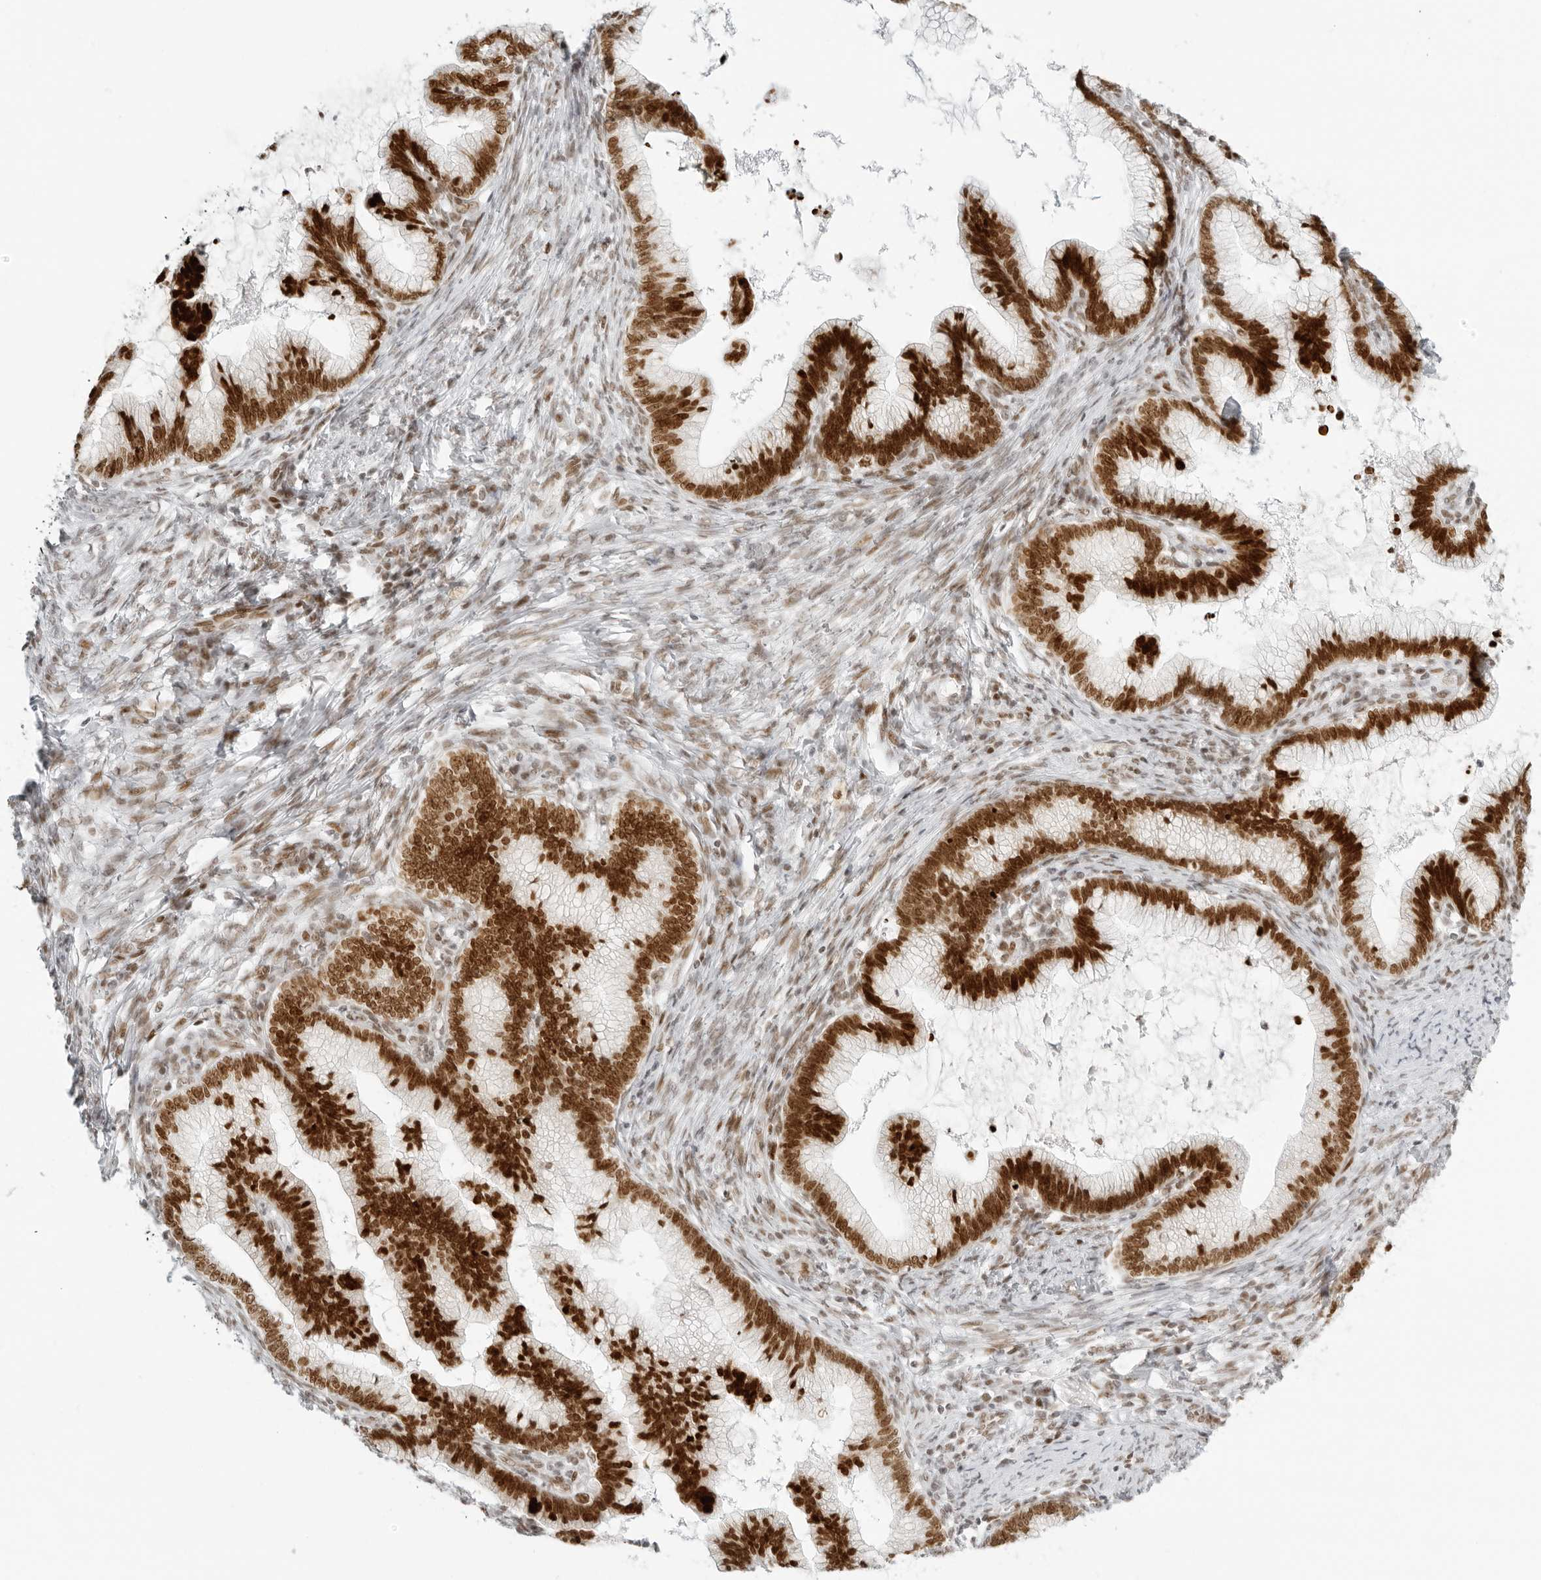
{"staining": {"intensity": "strong", "quantity": ">75%", "location": "nuclear"}, "tissue": "cervical cancer", "cell_type": "Tumor cells", "image_type": "cancer", "snomed": [{"axis": "morphology", "description": "Adenocarcinoma, NOS"}, {"axis": "topography", "description": "Cervix"}], "caption": "Protein expression analysis of human cervical cancer (adenocarcinoma) reveals strong nuclear staining in about >75% of tumor cells. (DAB IHC with brightfield microscopy, high magnification).", "gene": "RCC1", "patient": {"sex": "female", "age": 36}}